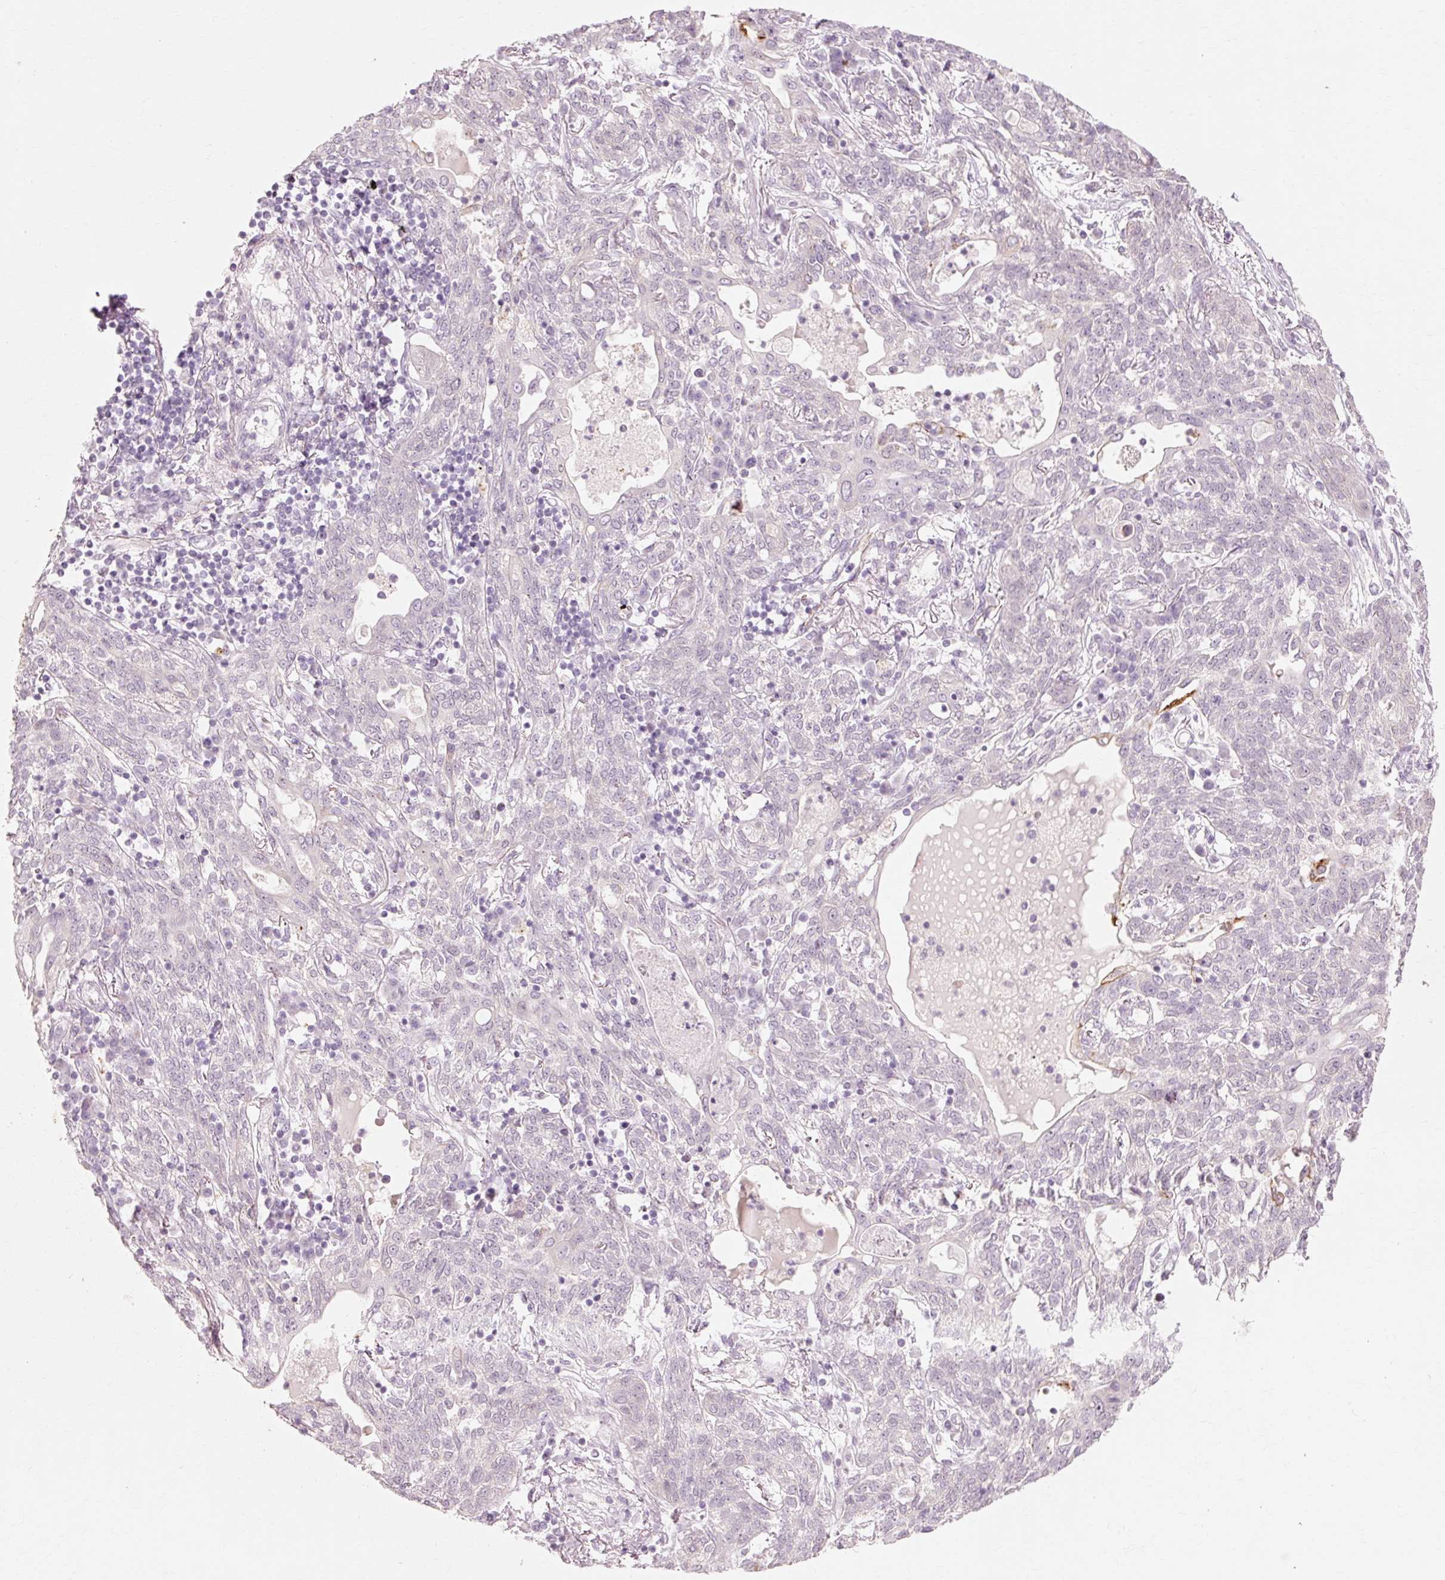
{"staining": {"intensity": "negative", "quantity": "none", "location": "none"}, "tissue": "lung cancer", "cell_type": "Tumor cells", "image_type": "cancer", "snomed": [{"axis": "morphology", "description": "Squamous cell carcinoma, NOS"}, {"axis": "topography", "description": "Lung"}], "caption": "Protein analysis of lung cancer (squamous cell carcinoma) displays no significant expression in tumor cells. (Immunohistochemistry, brightfield microscopy, high magnification).", "gene": "TRIM73", "patient": {"sex": "female", "age": 70}}